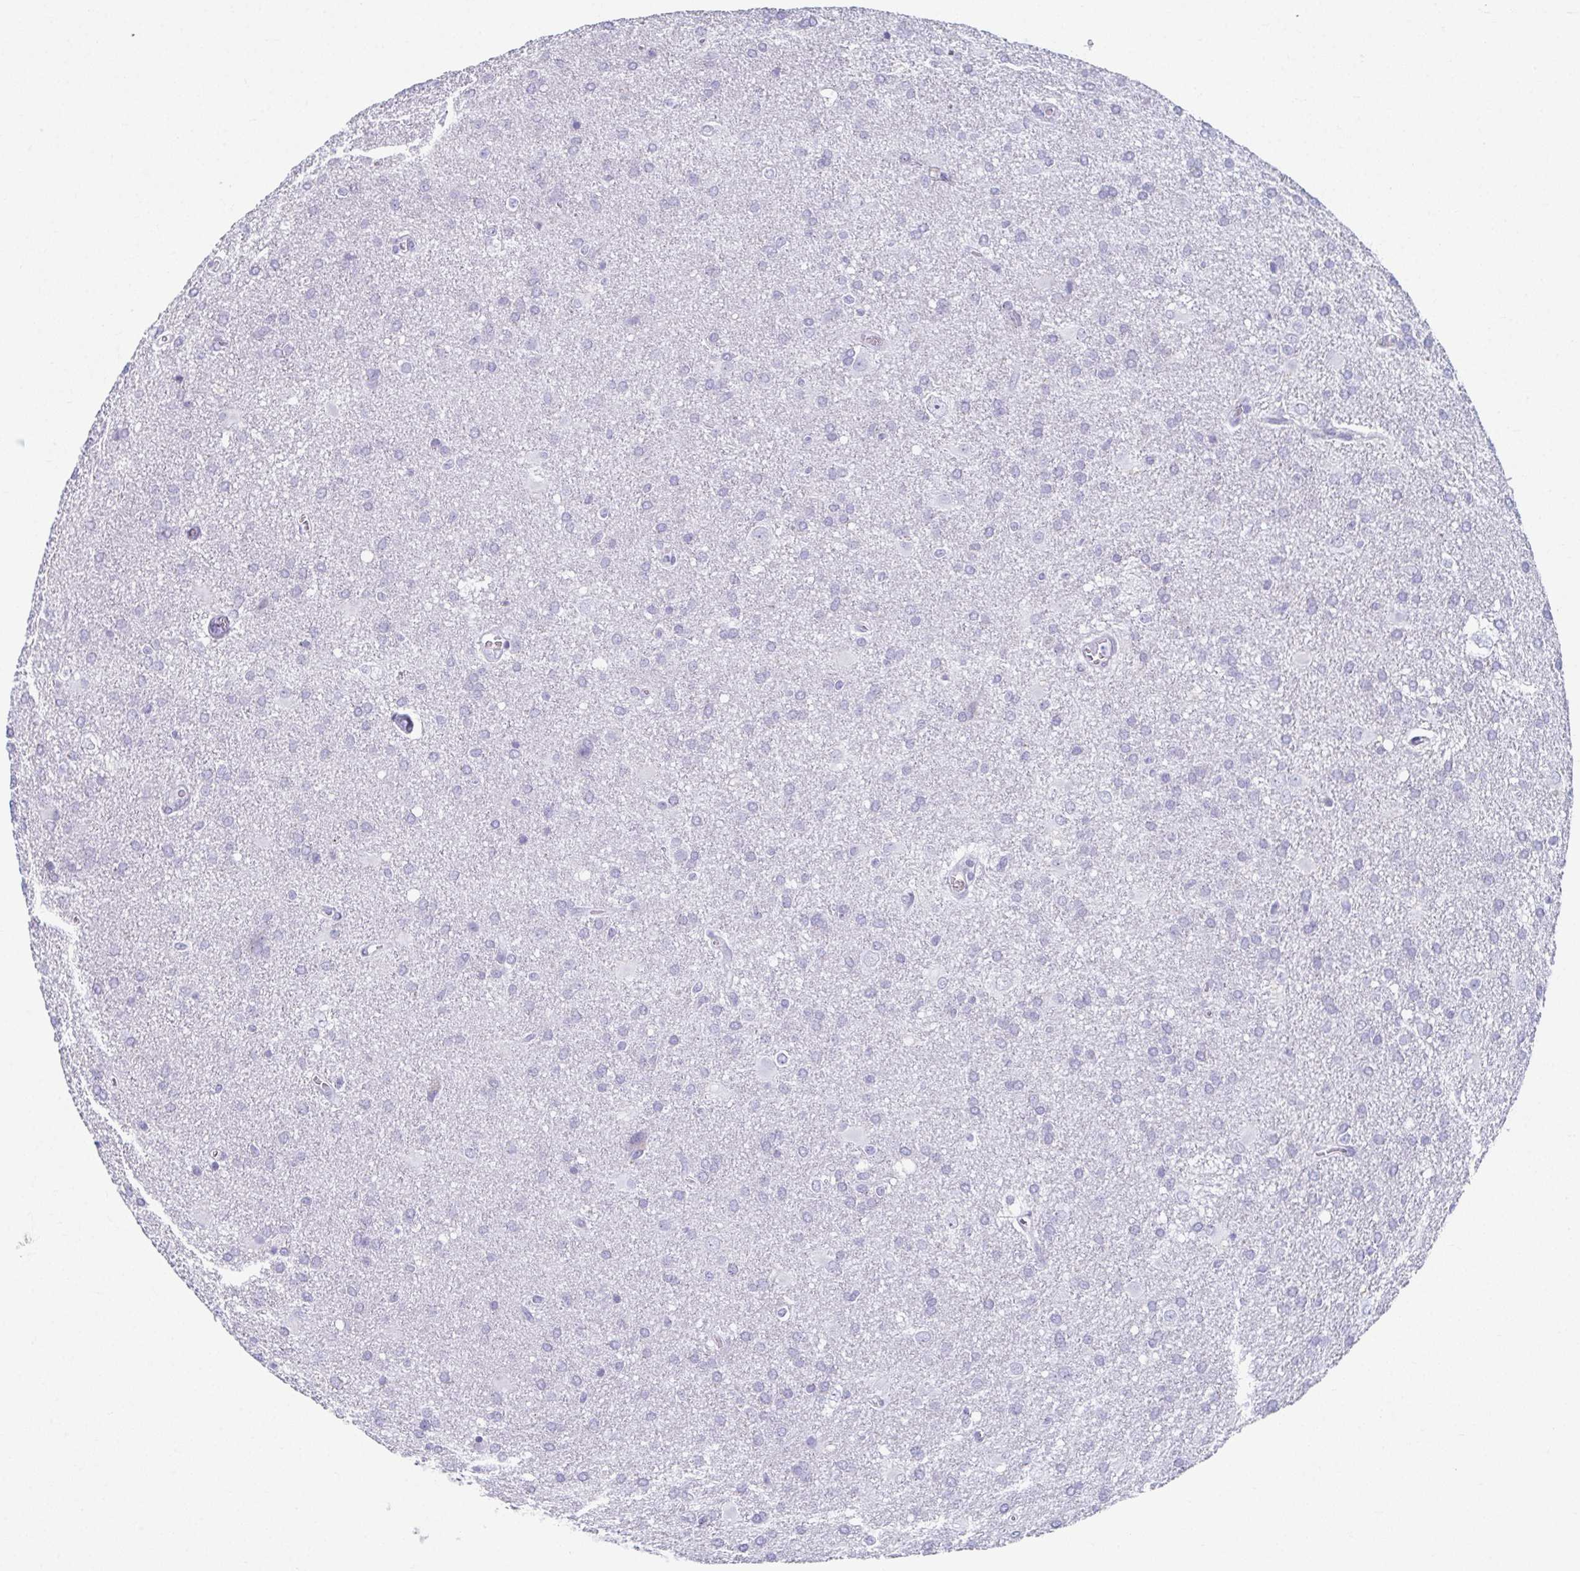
{"staining": {"intensity": "negative", "quantity": "none", "location": "none"}, "tissue": "glioma", "cell_type": "Tumor cells", "image_type": "cancer", "snomed": [{"axis": "morphology", "description": "Glioma, malignant, Low grade"}, {"axis": "topography", "description": "Brain"}], "caption": "High power microscopy micrograph of an IHC photomicrograph of glioma, revealing no significant positivity in tumor cells.", "gene": "GHRL", "patient": {"sex": "male", "age": 66}}